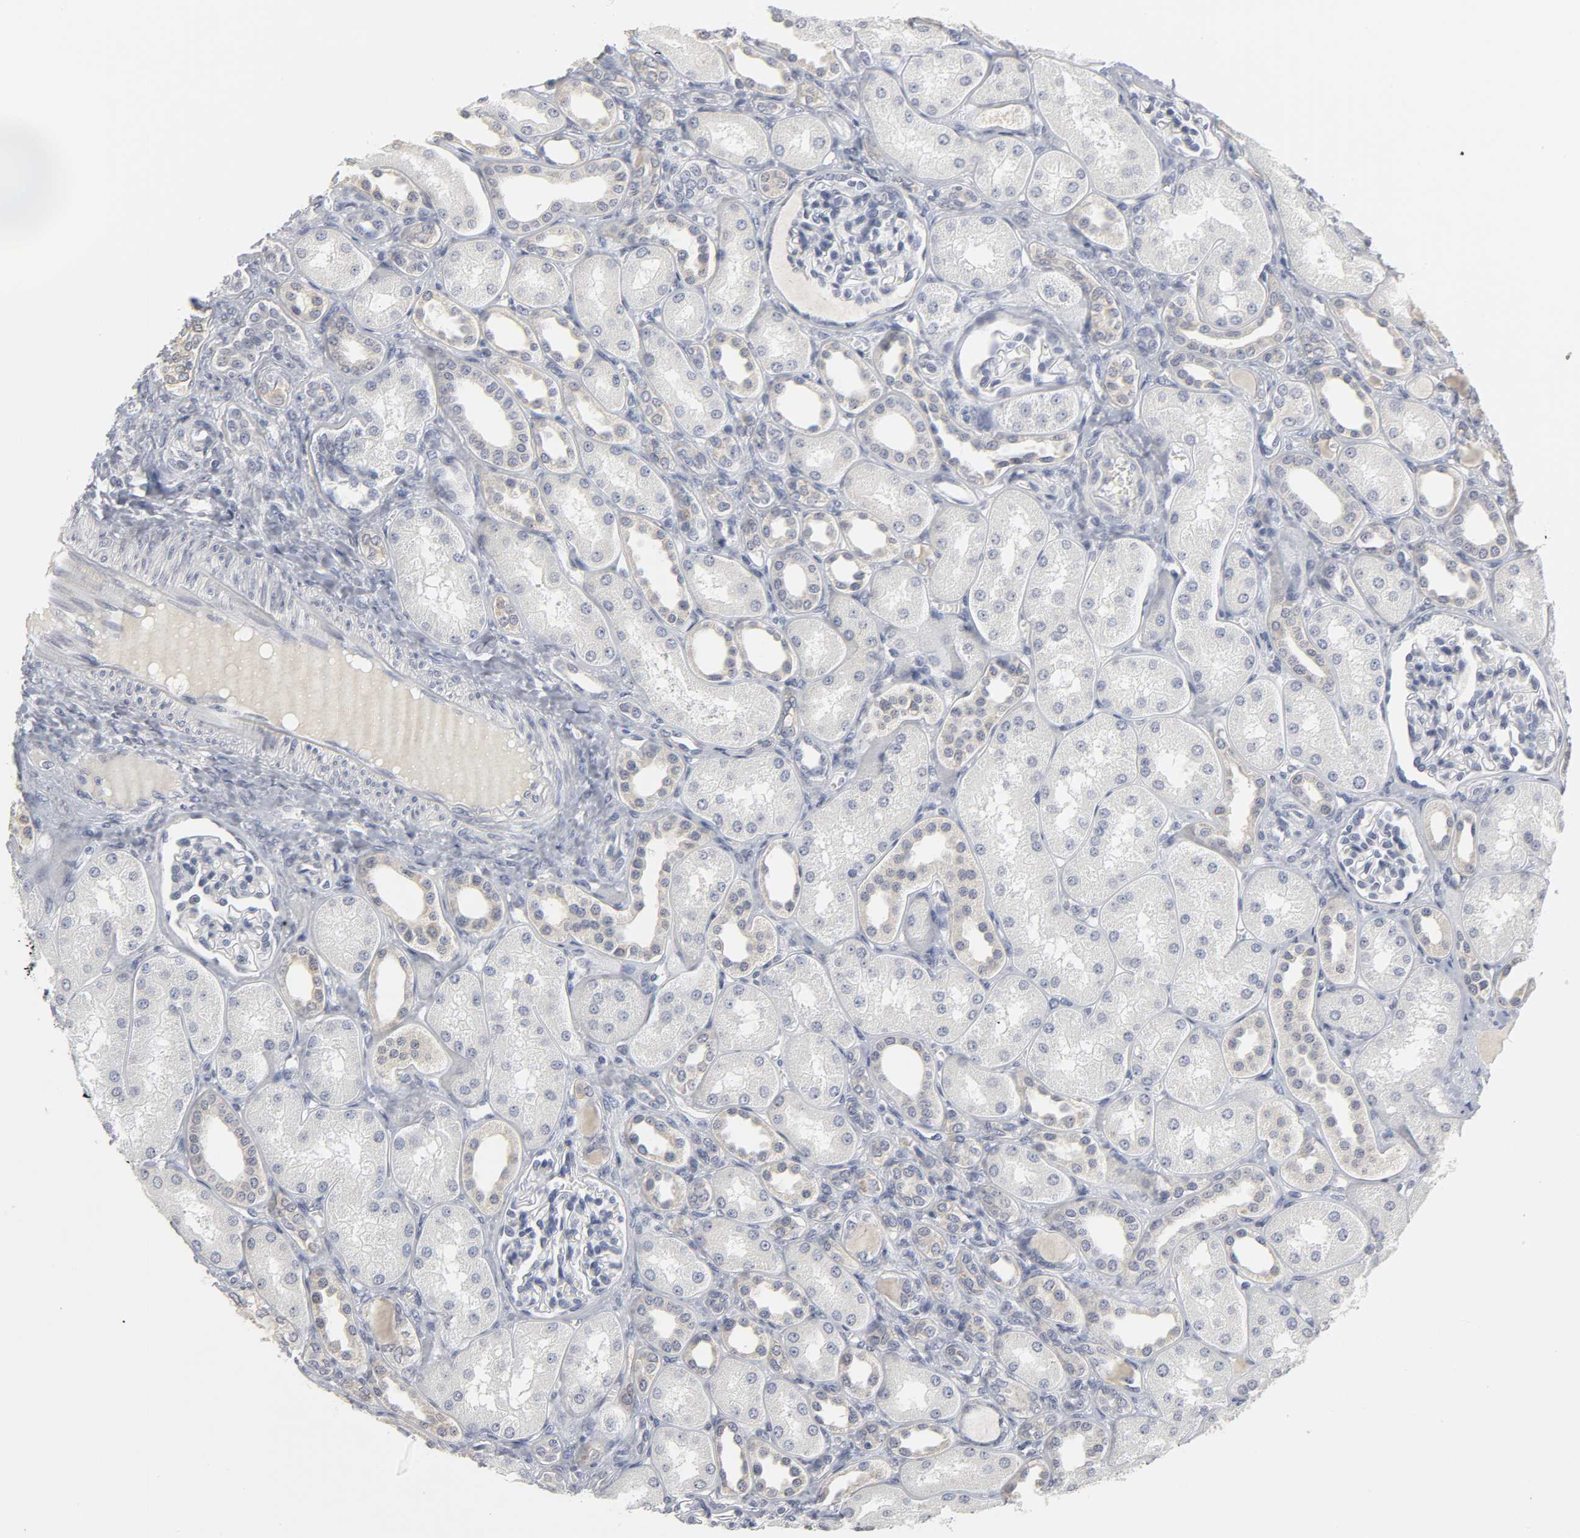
{"staining": {"intensity": "negative", "quantity": "none", "location": "none"}, "tissue": "kidney", "cell_type": "Cells in glomeruli", "image_type": "normal", "snomed": [{"axis": "morphology", "description": "Normal tissue, NOS"}, {"axis": "topography", "description": "Kidney"}], "caption": "The image displays no staining of cells in glomeruli in unremarkable kidney.", "gene": "TCAP", "patient": {"sex": "male", "age": 7}}